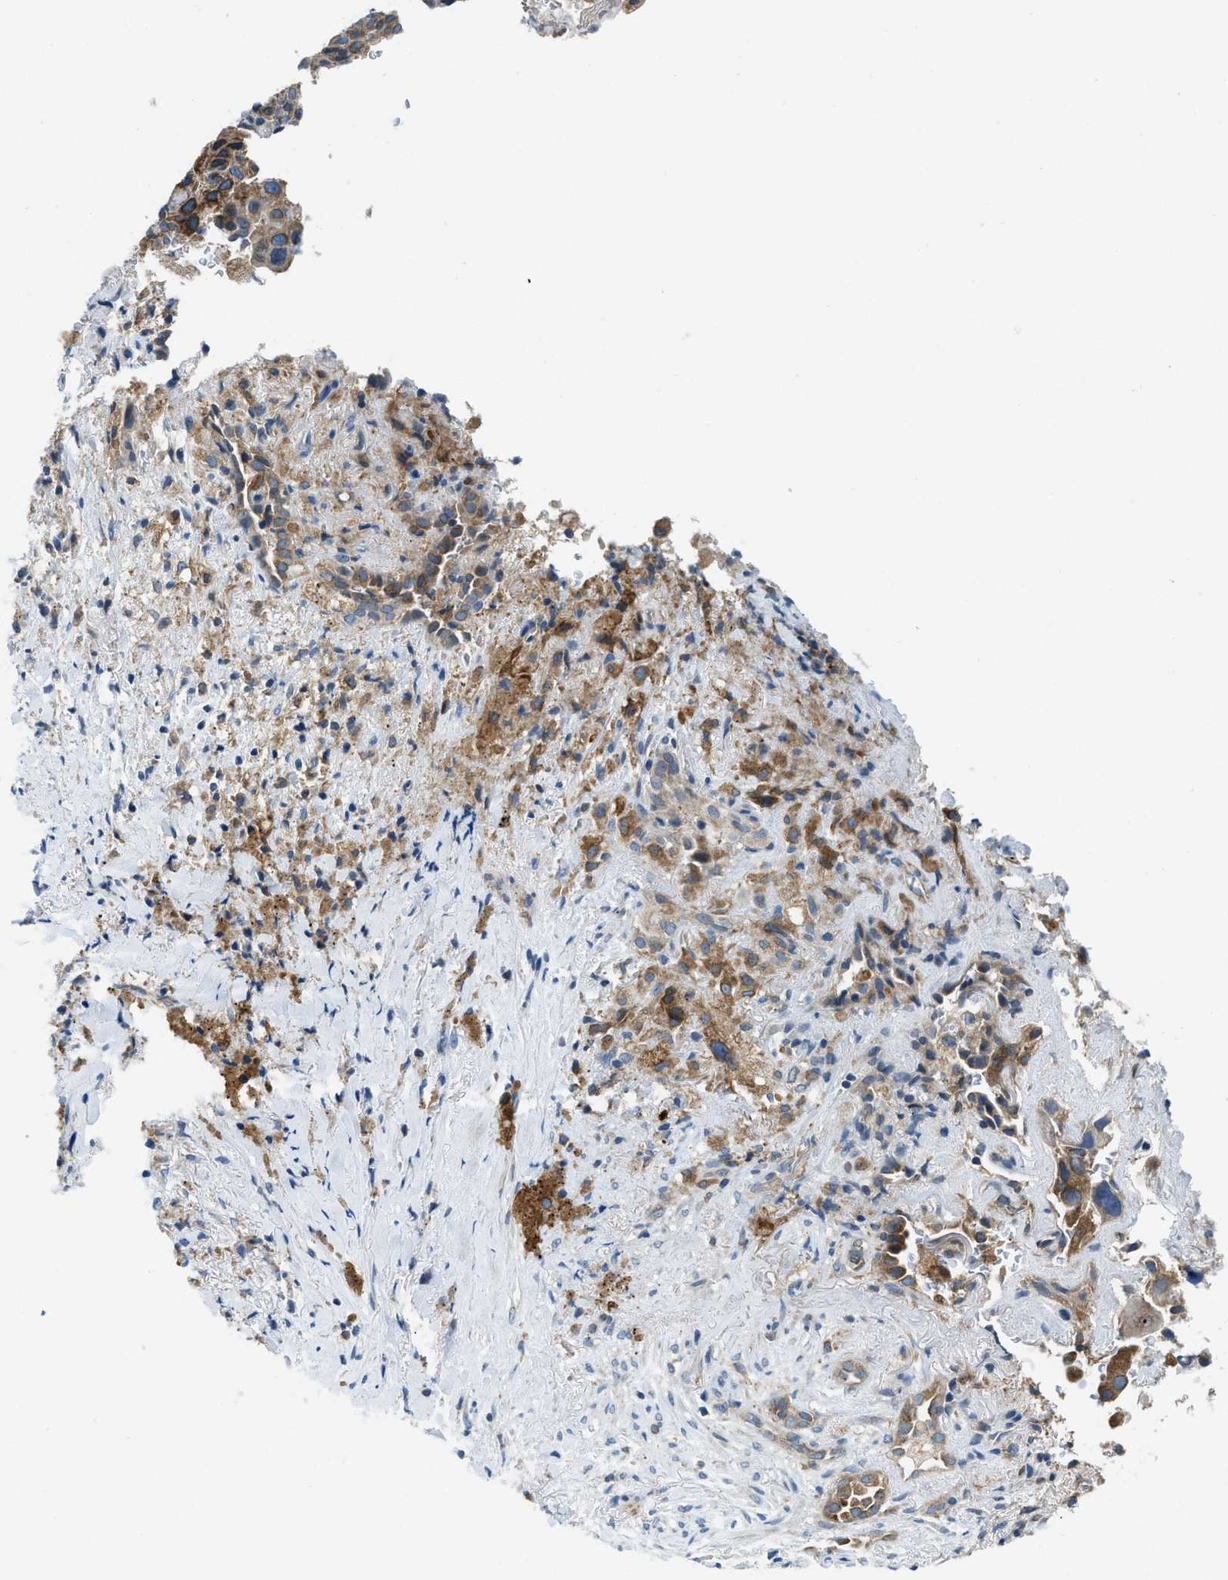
{"staining": {"intensity": "moderate", "quantity": ">75%", "location": "cytoplasmic/membranous"}, "tissue": "lung cancer", "cell_type": "Tumor cells", "image_type": "cancer", "snomed": [{"axis": "morphology", "description": "Squamous cell carcinoma, NOS"}, {"axis": "topography", "description": "Lung"}], "caption": "Lung squamous cell carcinoma stained for a protein displays moderate cytoplasmic/membranous positivity in tumor cells. (DAB (3,3'-diaminobenzidine) IHC, brown staining for protein, blue staining for nuclei).", "gene": "BCAP31", "patient": {"sex": "male", "age": 54}}